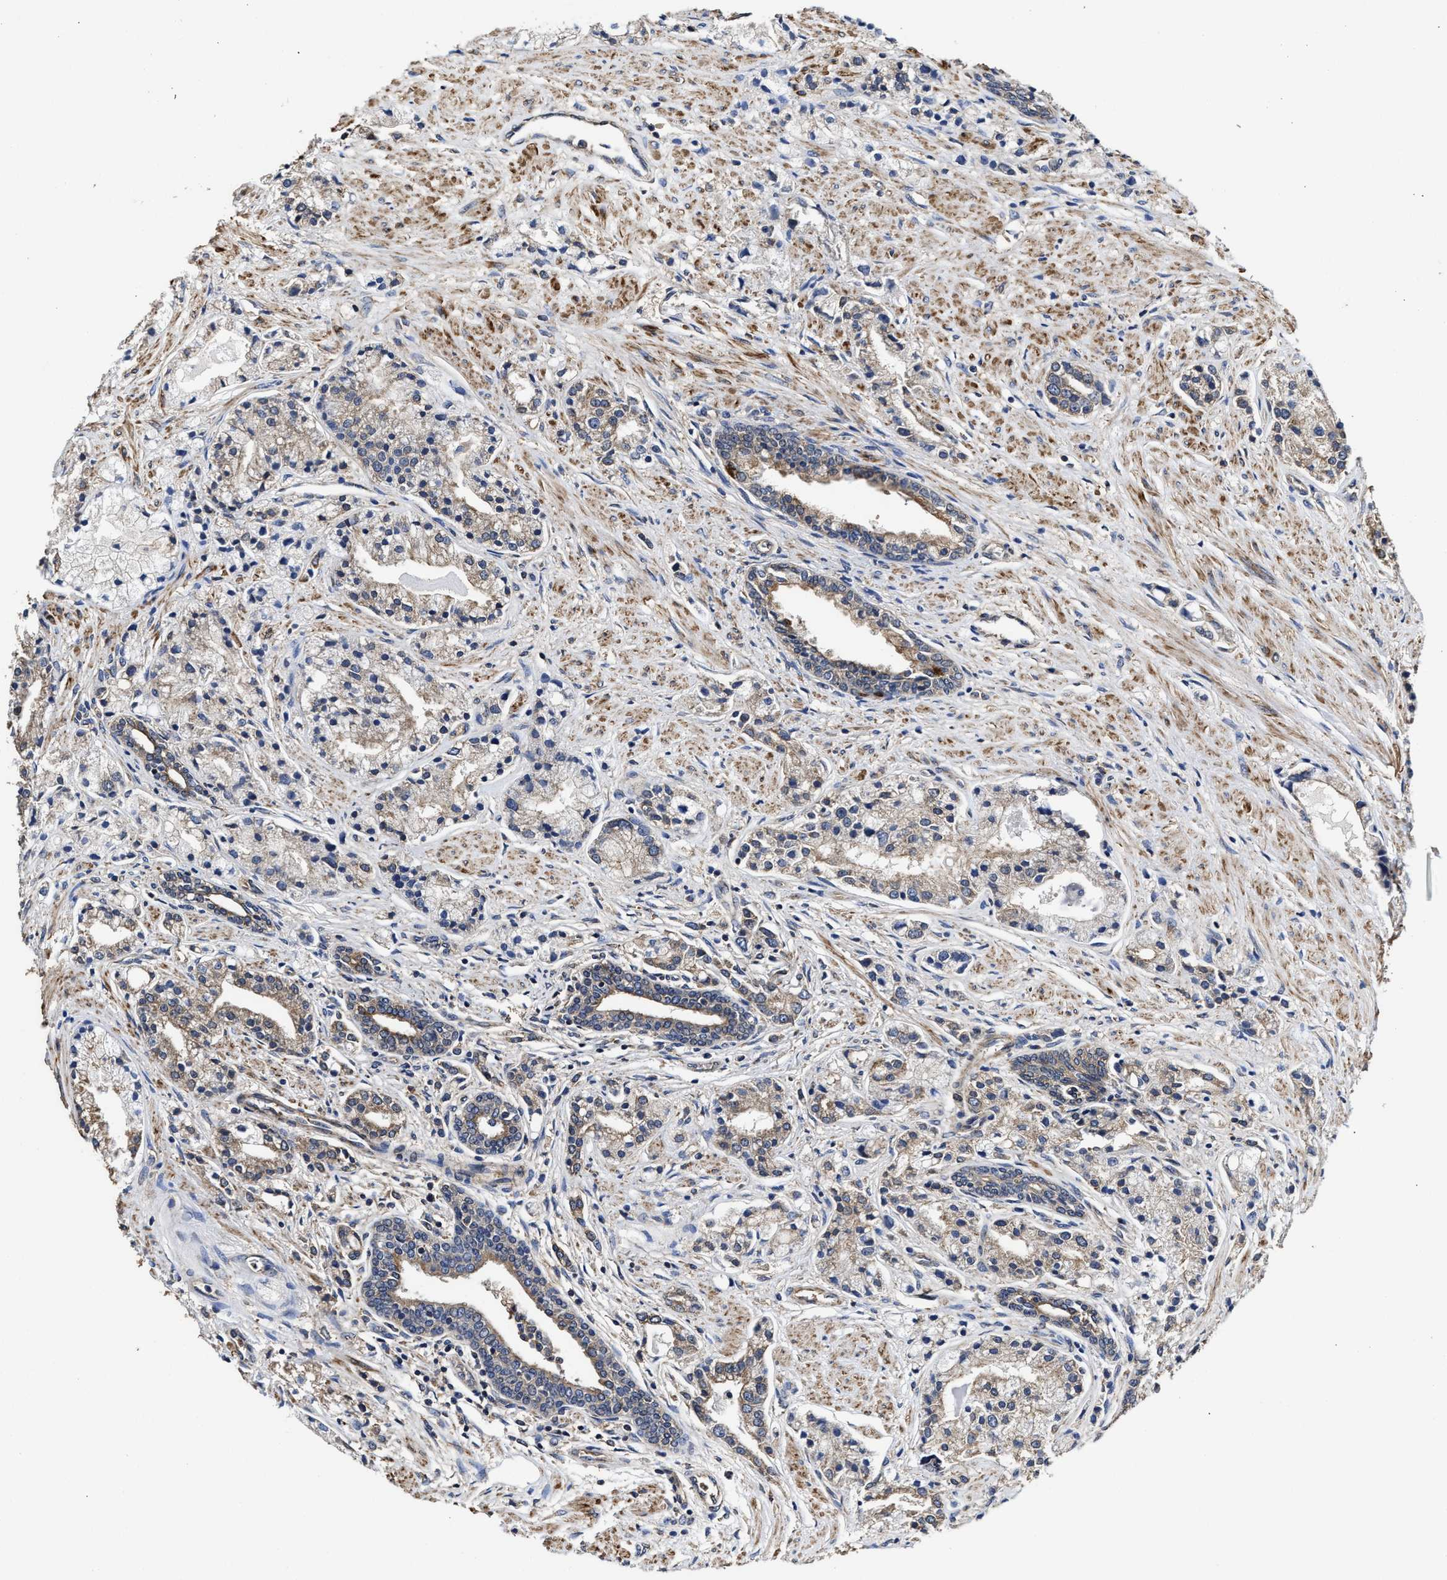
{"staining": {"intensity": "moderate", "quantity": "25%-75%", "location": "cytoplasmic/membranous"}, "tissue": "prostate cancer", "cell_type": "Tumor cells", "image_type": "cancer", "snomed": [{"axis": "morphology", "description": "Adenocarcinoma, High grade"}, {"axis": "topography", "description": "Prostate"}], "caption": "This photomicrograph reveals immunohistochemistry (IHC) staining of human prostate cancer (adenocarcinoma (high-grade)), with medium moderate cytoplasmic/membranous positivity in approximately 25%-75% of tumor cells.", "gene": "SFXN4", "patient": {"sex": "male", "age": 50}}